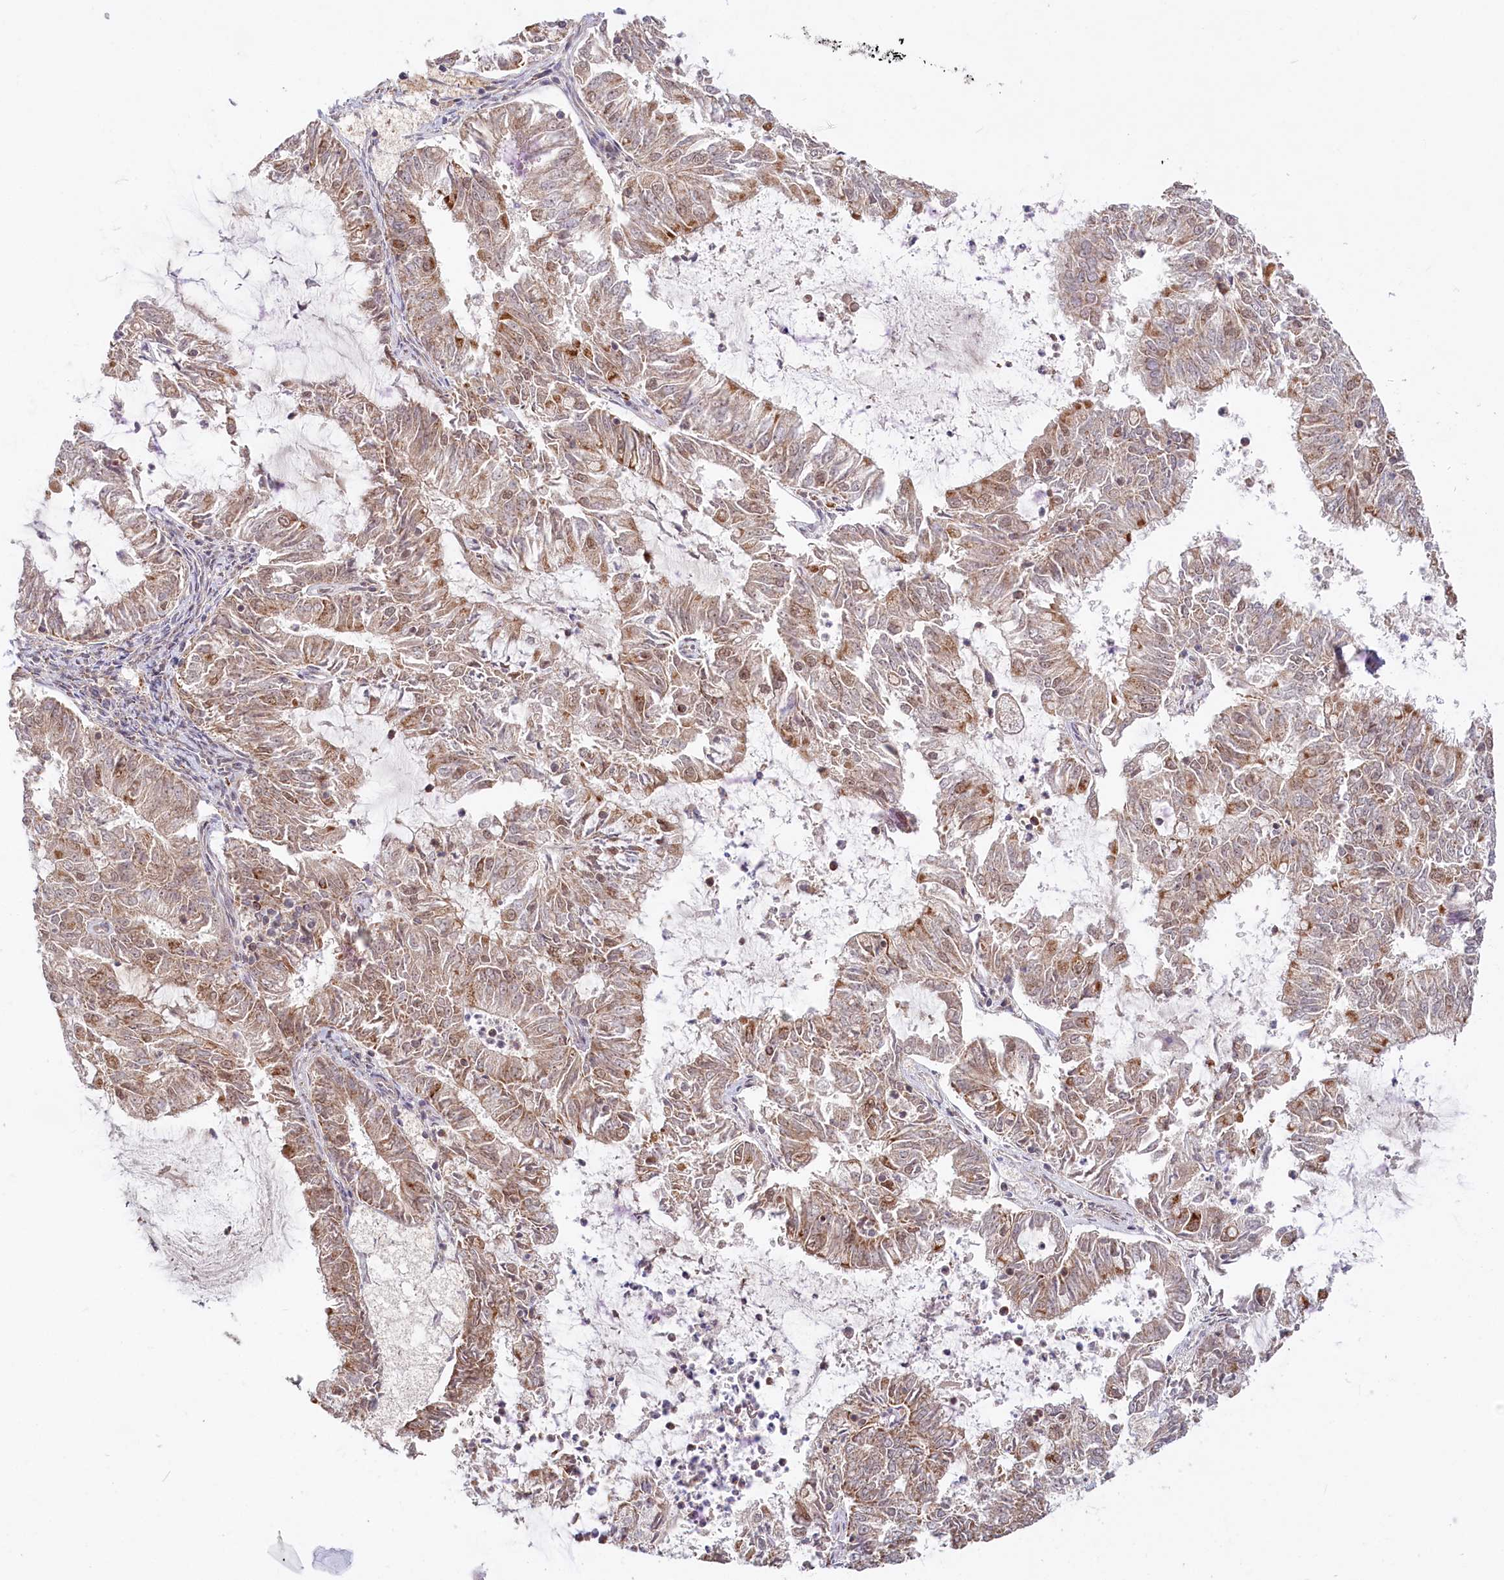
{"staining": {"intensity": "moderate", "quantity": ">75%", "location": "cytoplasmic/membranous"}, "tissue": "endometrial cancer", "cell_type": "Tumor cells", "image_type": "cancer", "snomed": [{"axis": "morphology", "description": "Adenocarcinoma, NOS"}, {"axis": "topography", "description": "Endometrium"}], "caption": "A high-resolution micrograph shows immunohistochemistry (IHC) staining of adenocarcinoma (endometrial), which displays moderate cytoplasmic/membranous positivity in approximately >75% of tumor cells.", "gene": "RTN4IP1", "patient": {"sex": "female", "age": 57}}